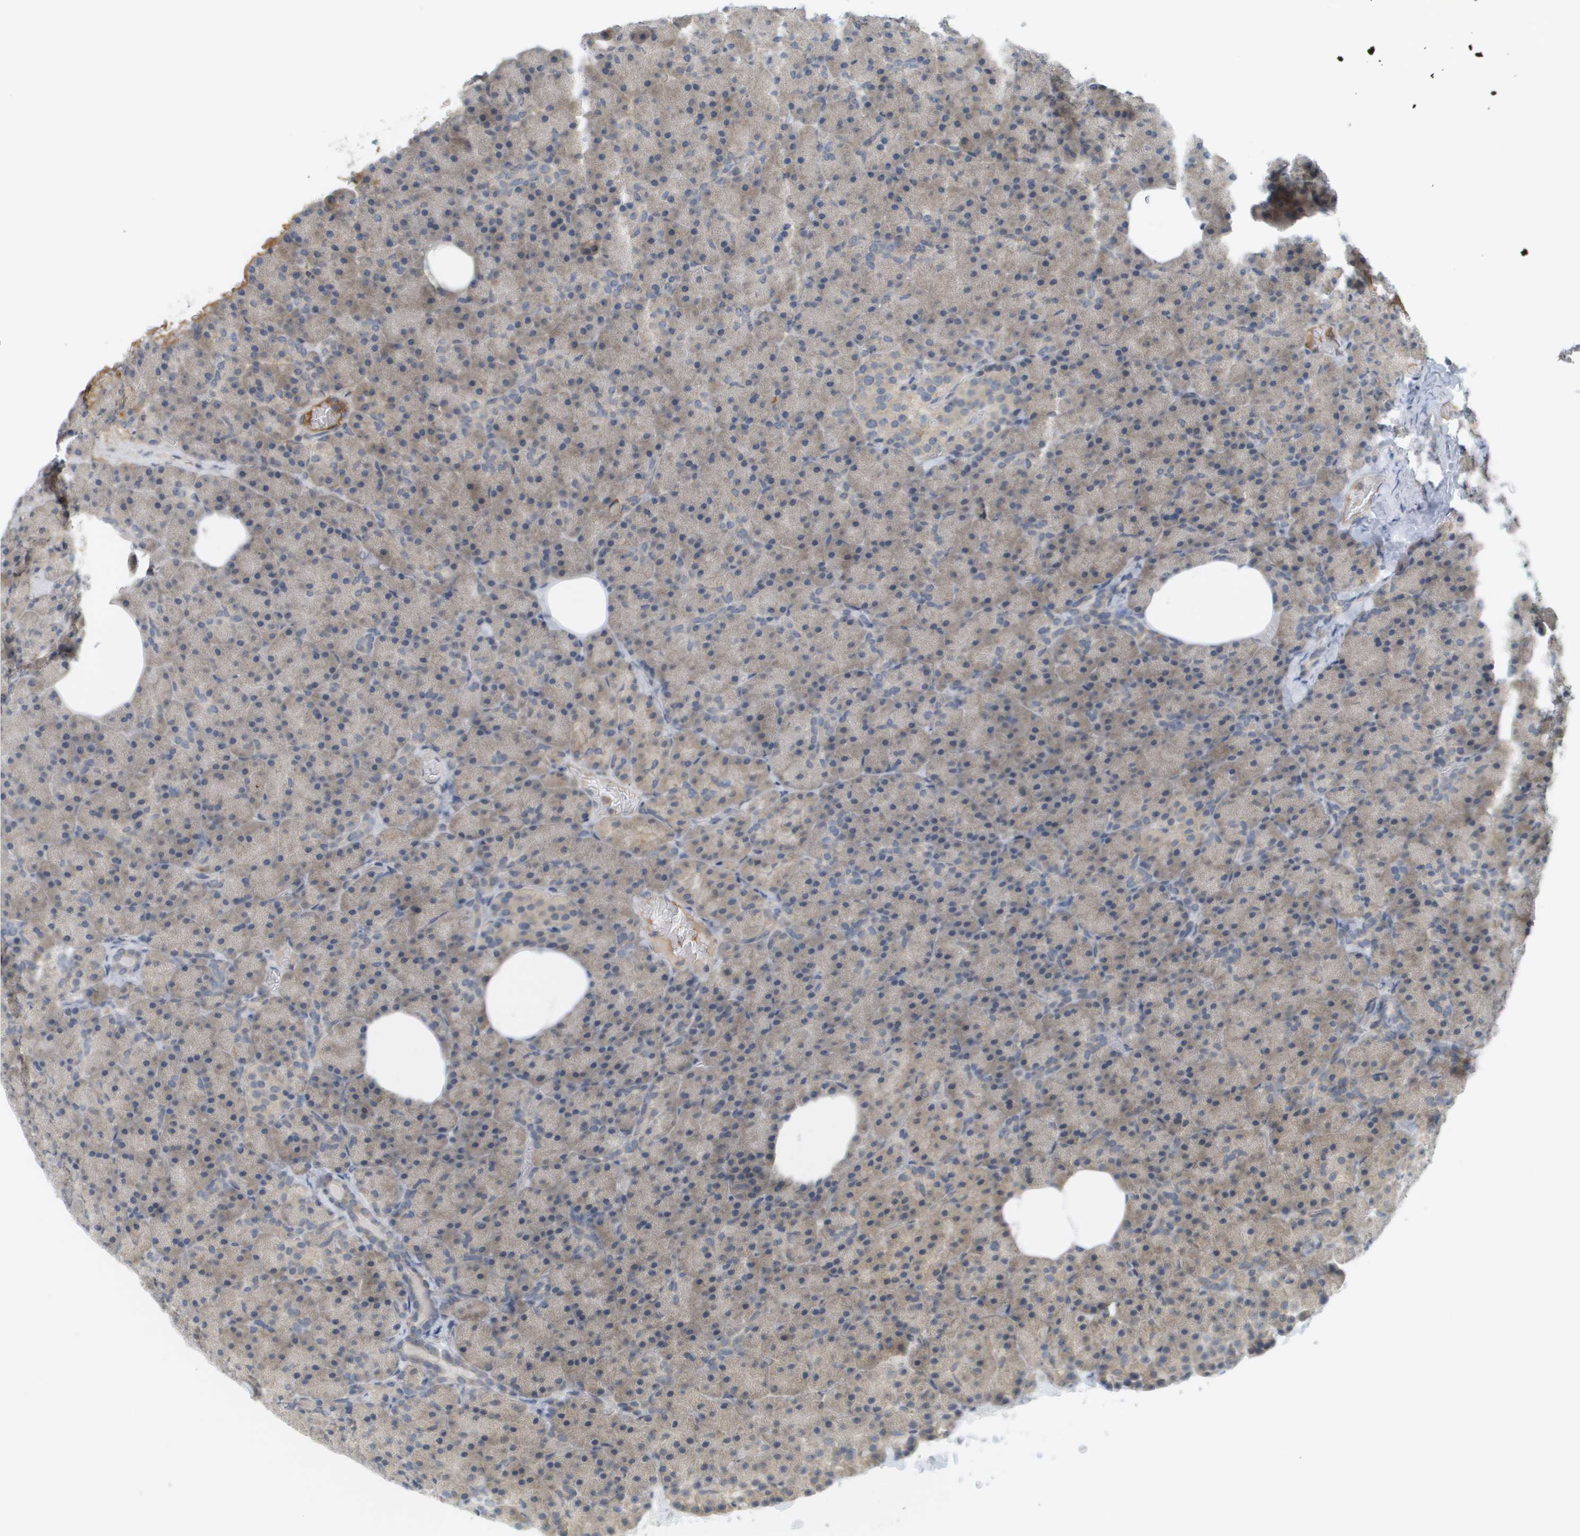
{"staining": {"intensity": "weak", "quantity": ">75%", "location": "cytoplasmic/membranous"}, "tissue": "pancreas", "cell_type": "Exocrine glandular cells", "image_type": "normal", "snomed": [{"axis": "morphology", "description": "Normal tissue, NOS"}, {"axis": "topography", "description": "Pancreas"}], "caption": "Pancreas stained for a protein demonstrates weak cytoplasmic/membranous positivity in exocrine glandular cells. The staining is performed using DAB brown chromogen to label protein expression. The nuclei are counter-stained blue using hematoxylin.", "gene": "PROC", "patient": {"sex": "female", "age": 35}}